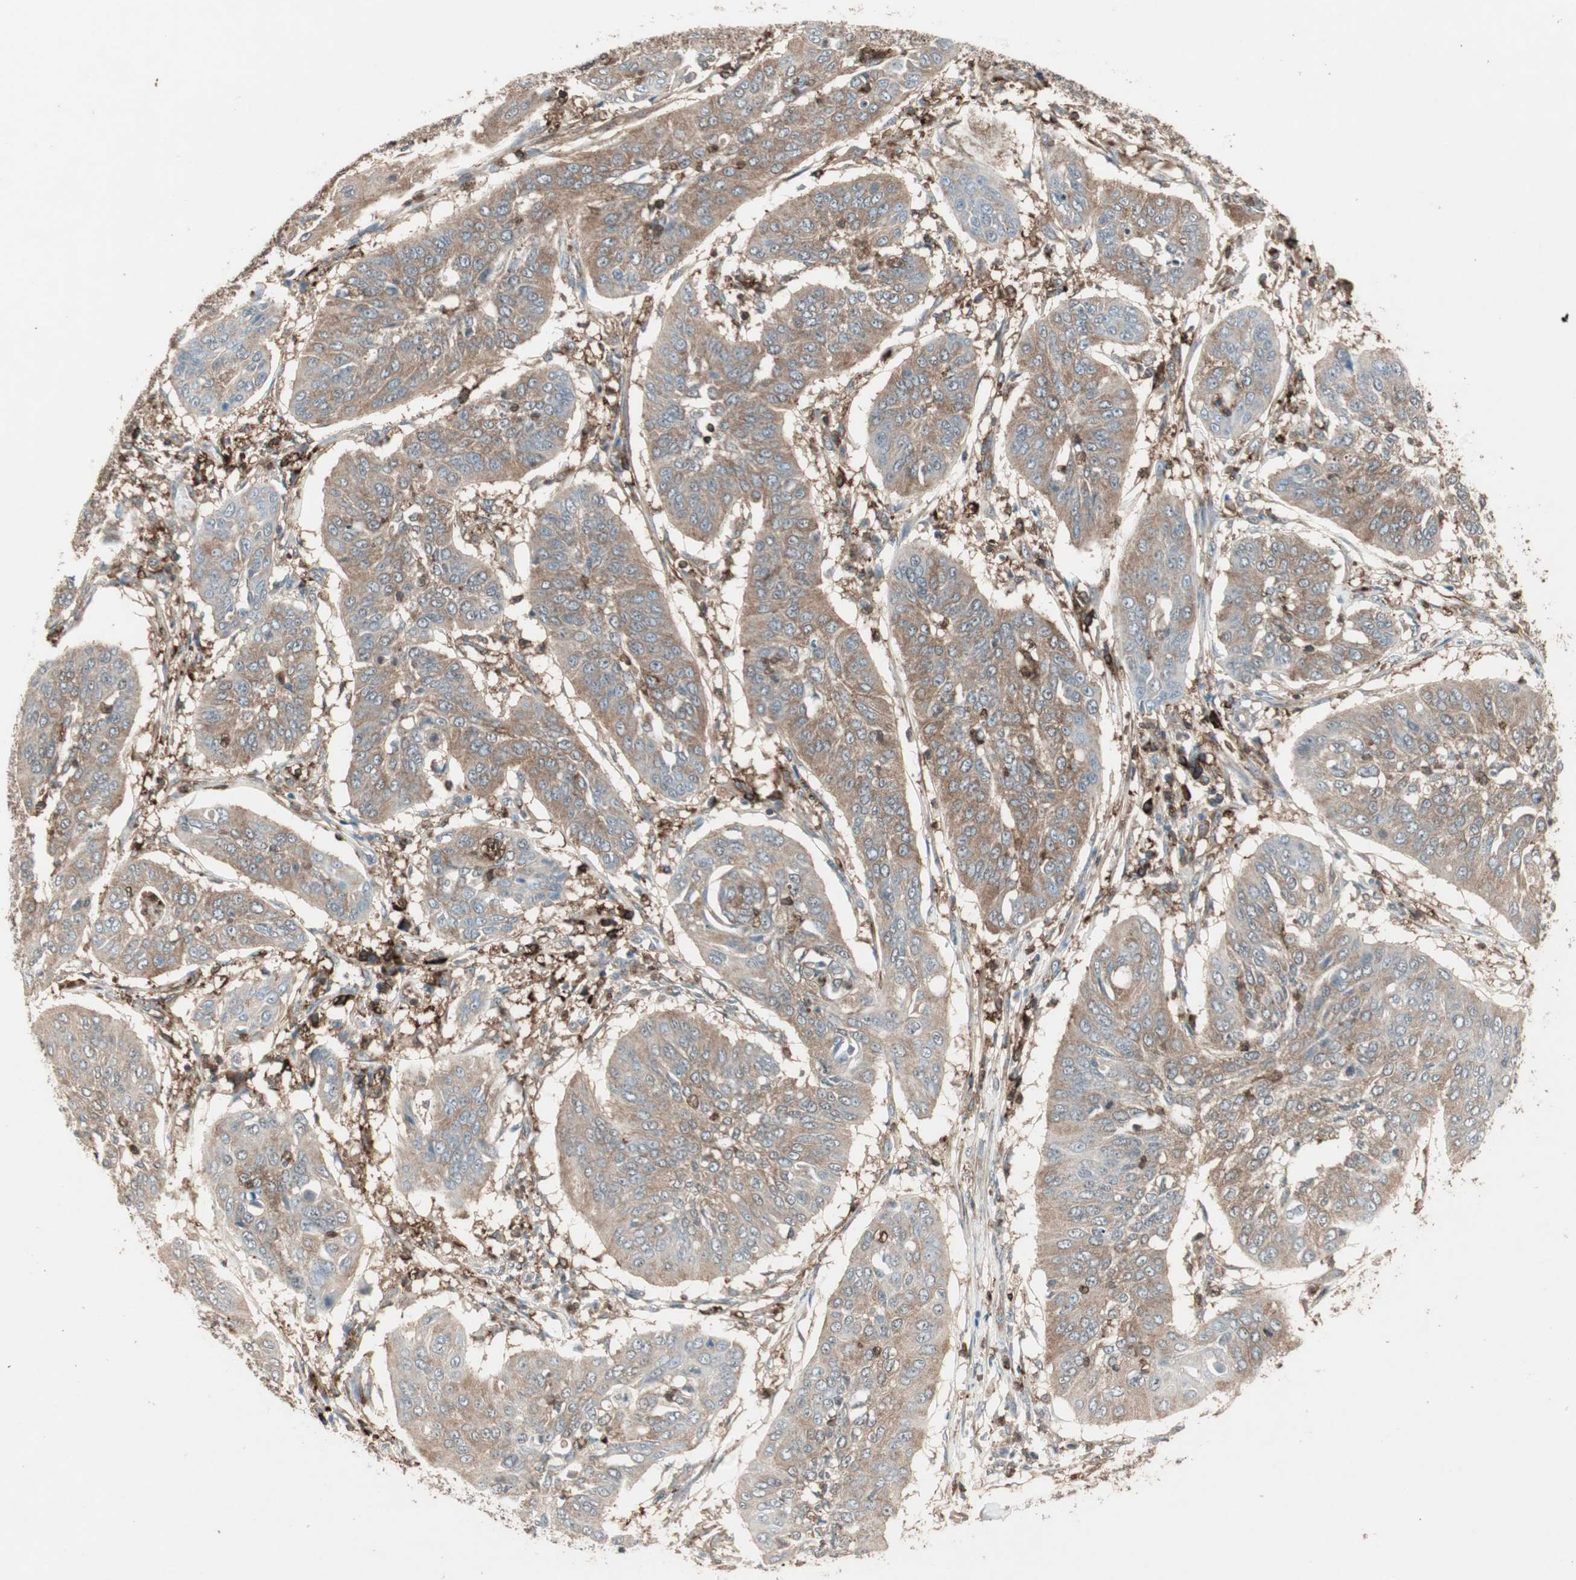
{"staining": {"intensity": "moderate", "quantity": ">75%", "location": "cytoplasmic/membranous"}, "tissue": "cervical cancer", "cell_type": "Tumor cells", "image_type": "cancer", "snomed": [{"axis": "morphology", "description": "Normal tissue, NOS"}, {"axis": "morphology", "description": "Squamous cell carcinoma, NOS"}, {"axis": "topography", "description": "Cervix"}], "caption": "This is a micrograph of immunohistochemistry staining of cervical cancer (squamous cell carcinoma), which shows moderate staining in the cytoplasmic/membranous of tumor cells.", "gene": "MMP3", "patient": {"sex": "female", "age": 39}}